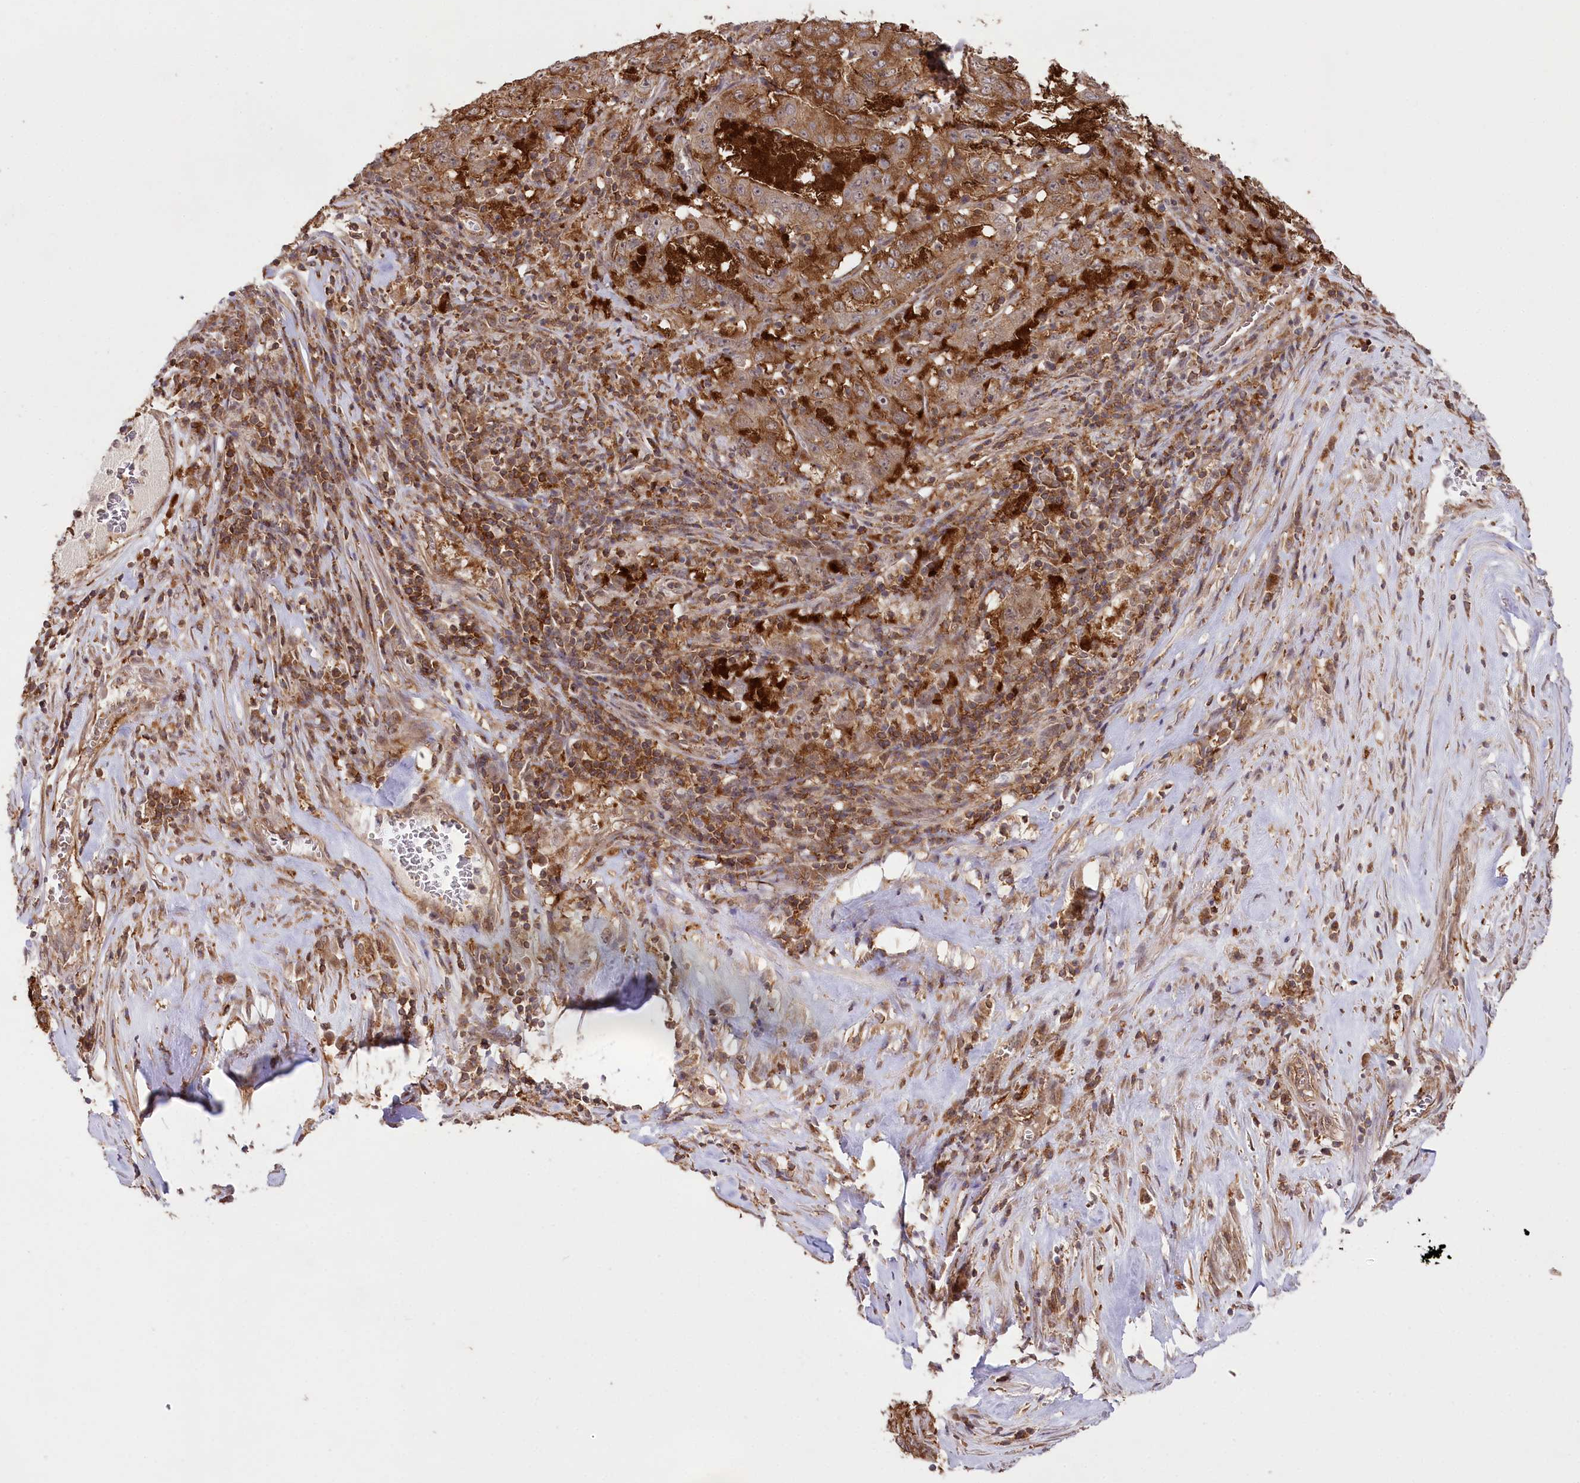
{"staining": {"intensity": "moderate", "quantity": ">75%", "location": "cytoplasmic/membranous"}, "tissue": "pancreatic cancer", "cell_type": "Tumor cells", "image_type": "cancer", "snomed": [{"axis": "morphology", "description": "Adenocarcinoma, NOS"}, {"axis": "topography", "description": "Pancreas"}], "caption": "The image exhibits staining of pancreatic cancer, revealing moderate cytoplasmic/membranous protein expression (brown color) within tumor cells. (brown staining indicates protein expression, while blue staining denotes nuclei).", "gene": "CCDC91", "patient": {"sex": "male", "age": 63}}